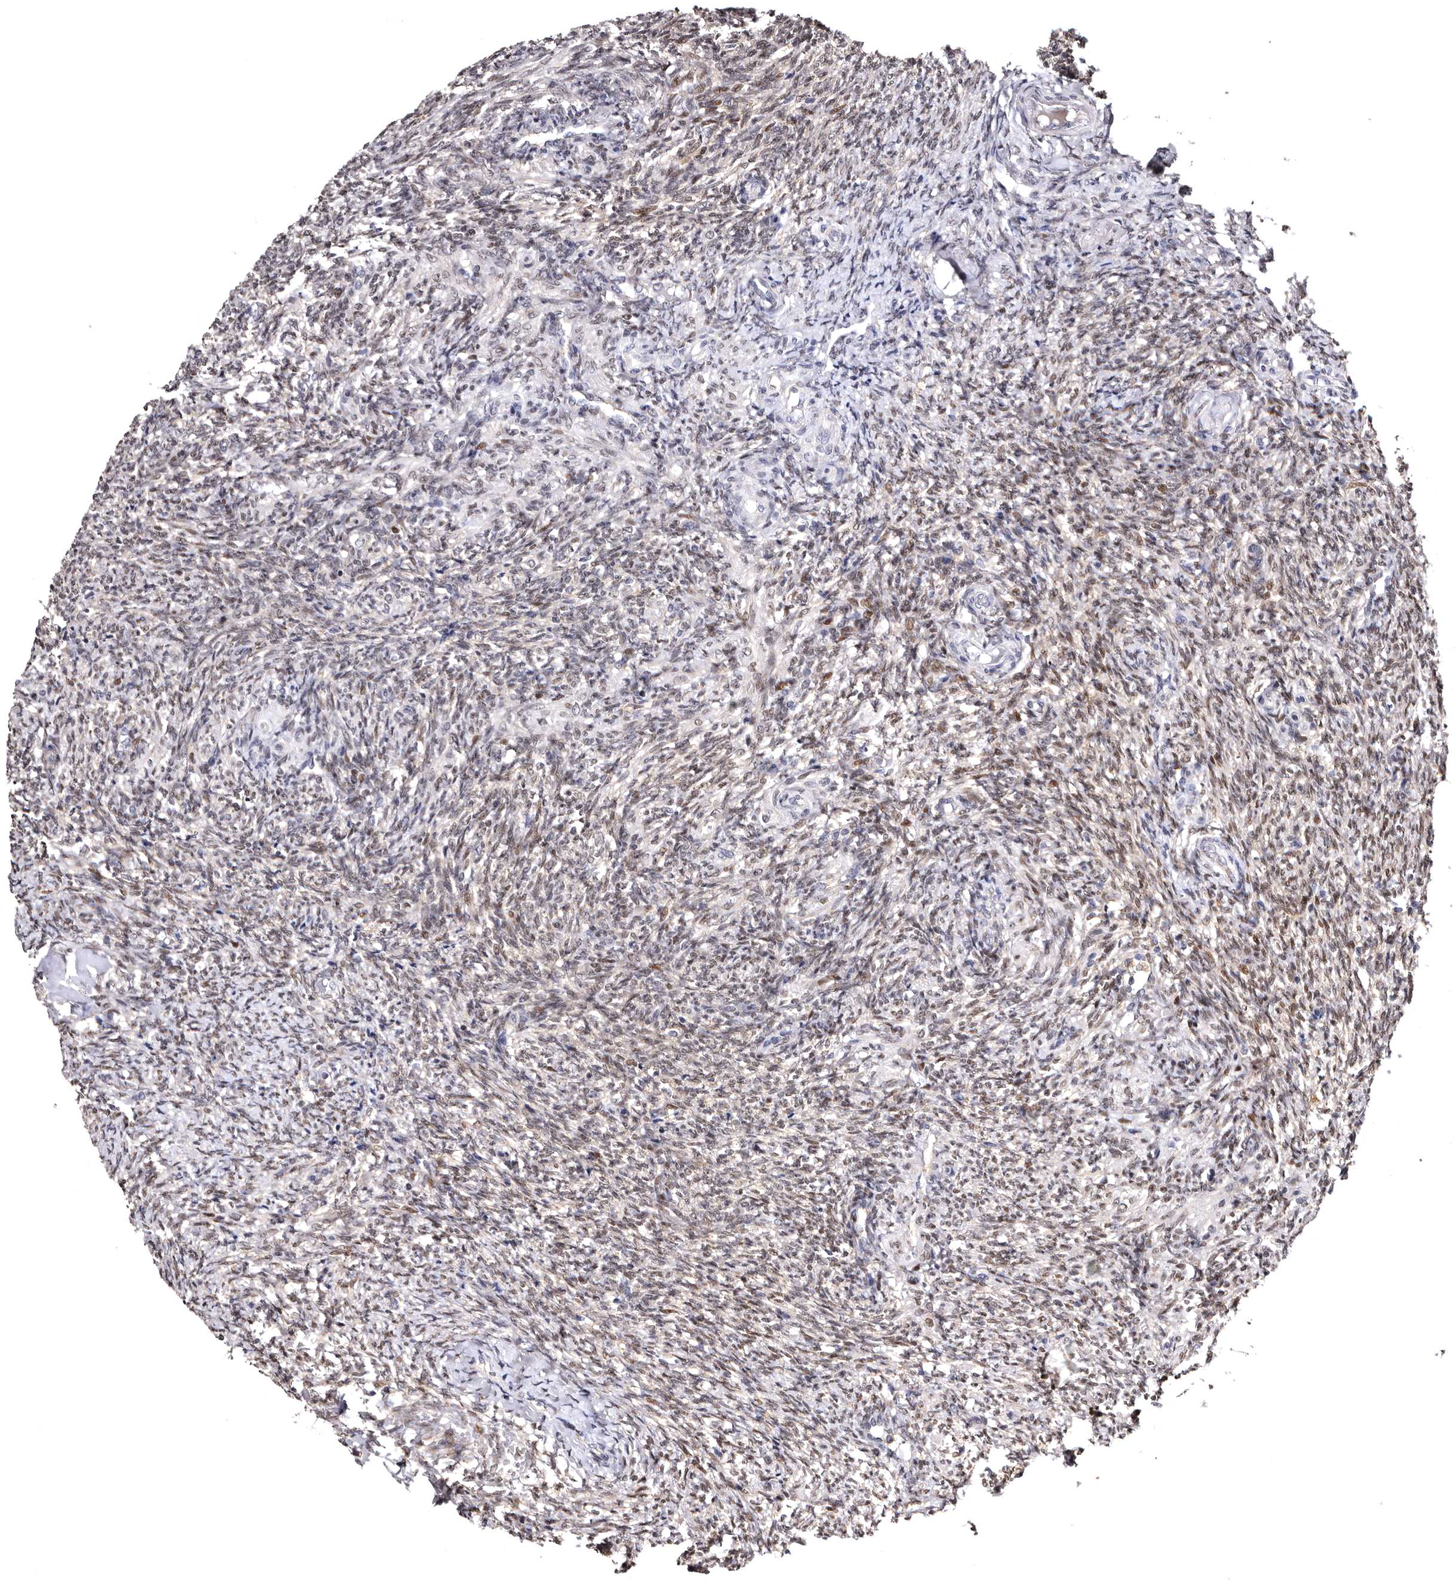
{"staining": {"intensity": "moderate", "quantity": ">75%", "location": "cytoplasmic/membranous"}, "tissue": "ovary", "cell_type": "Follicle cells", "image_type": "normal", "snomed": [{"axis": "morphology", "description": "Normal tissue, NOS"}, {"axis": "topography", "description": "Ovary"}], "caption": "This is an image of immunohistochemistry (IHC) staining of normal ovary, which shows moderate staining in the cytoplasmic/membranous of follicle cells.", "gene": "FAM91A1", "patient": {"sex": "female", "age": 41}}